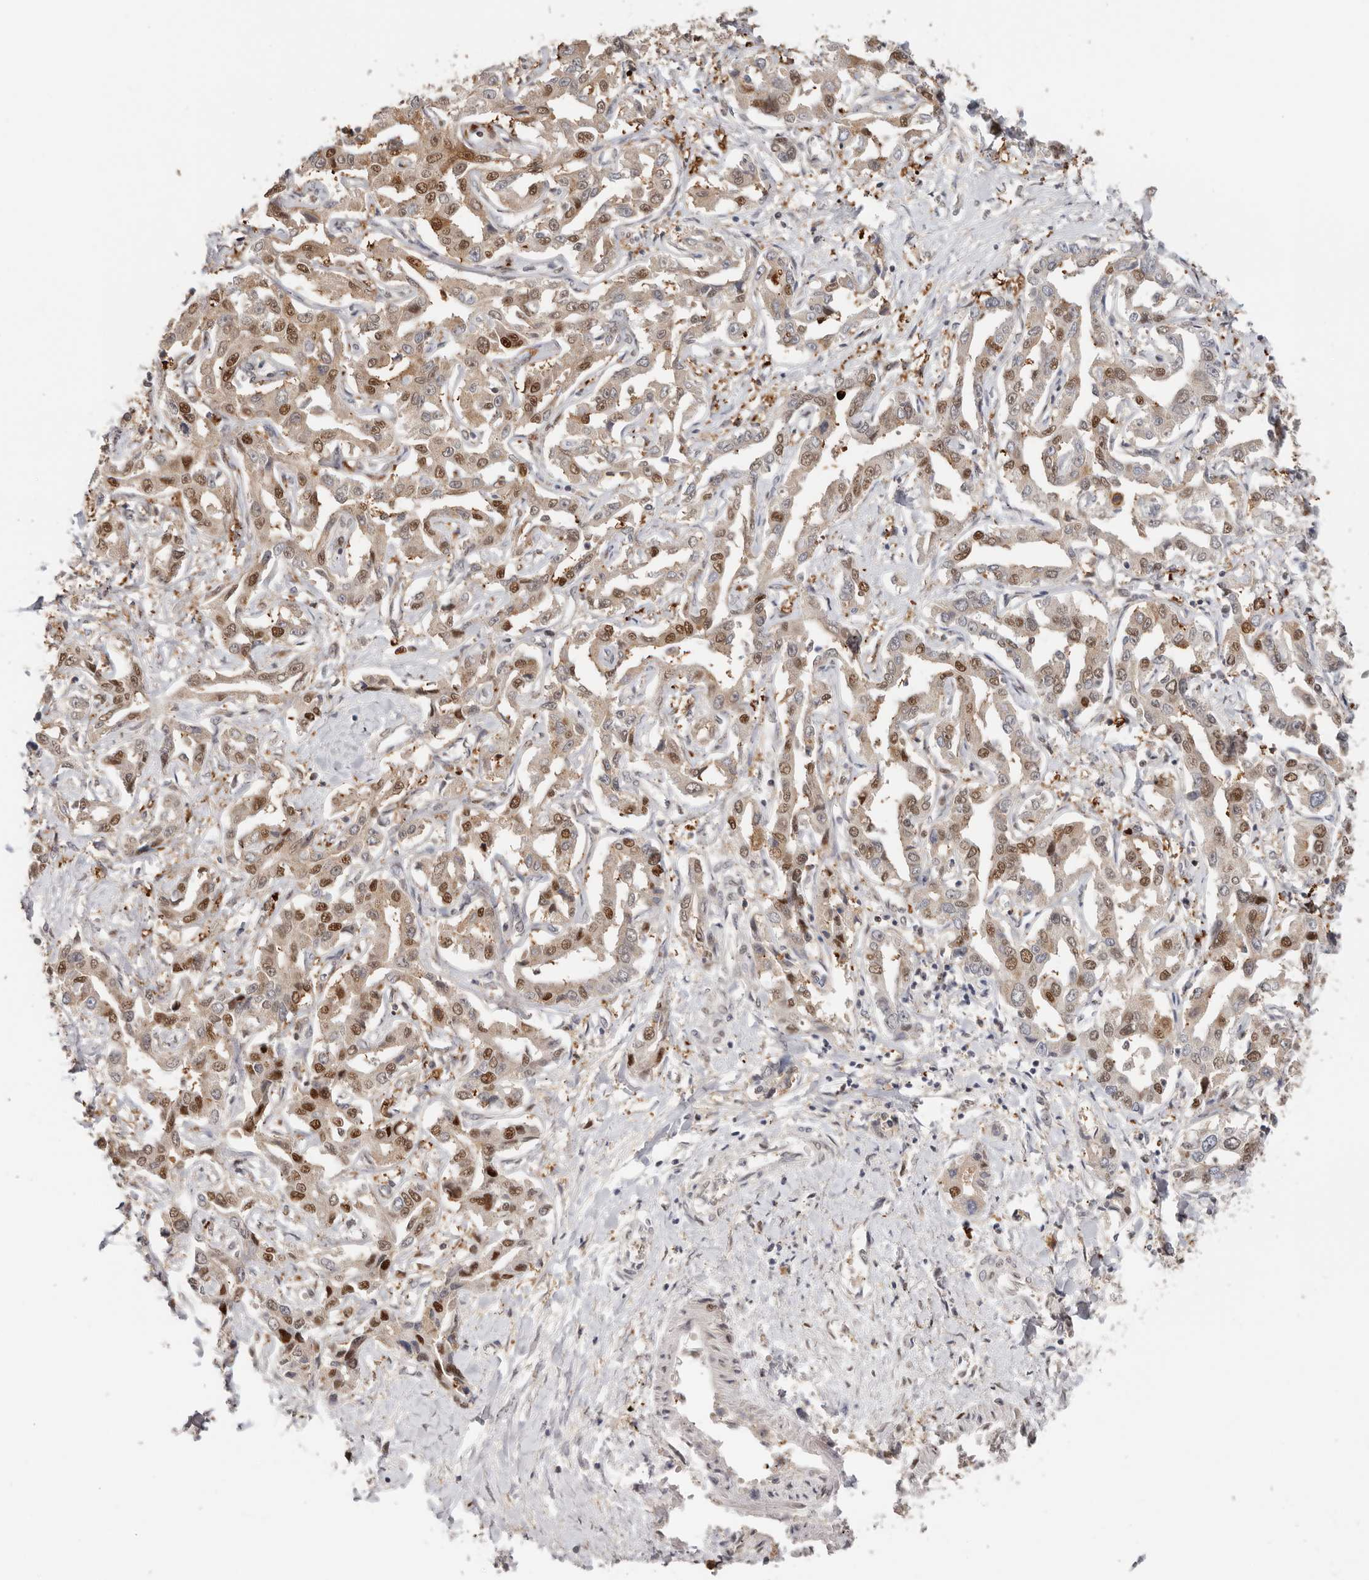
{"staining": {"intensity": "moderate", "quantity": ">75%", "location": "cytoplasmic/membranous,nuclear"}, "tissue": "liver cancer", "cell_type": "Tumor cells", "image_type": "cancer", "snomed": [{"axis": "morphology", "description": "Cholangiocarcinoma"}, {"axis": "topography", "description": "Liver"}], "caption": "Immunohistochemistry staining of liver cancer, which displays medium levels of moderate cytoplasmic/membranous and nuclear positivity in about >75% of tumor cells indicating moderate cytoplasmic/membranous and nuclear protein staining. The staining was performed using DAB (brown) for protein detection and nuclei were counterstained in hematoxylin (blue).", "gene": "LARP7", "patient": {"sex": "male", "age": 59}}